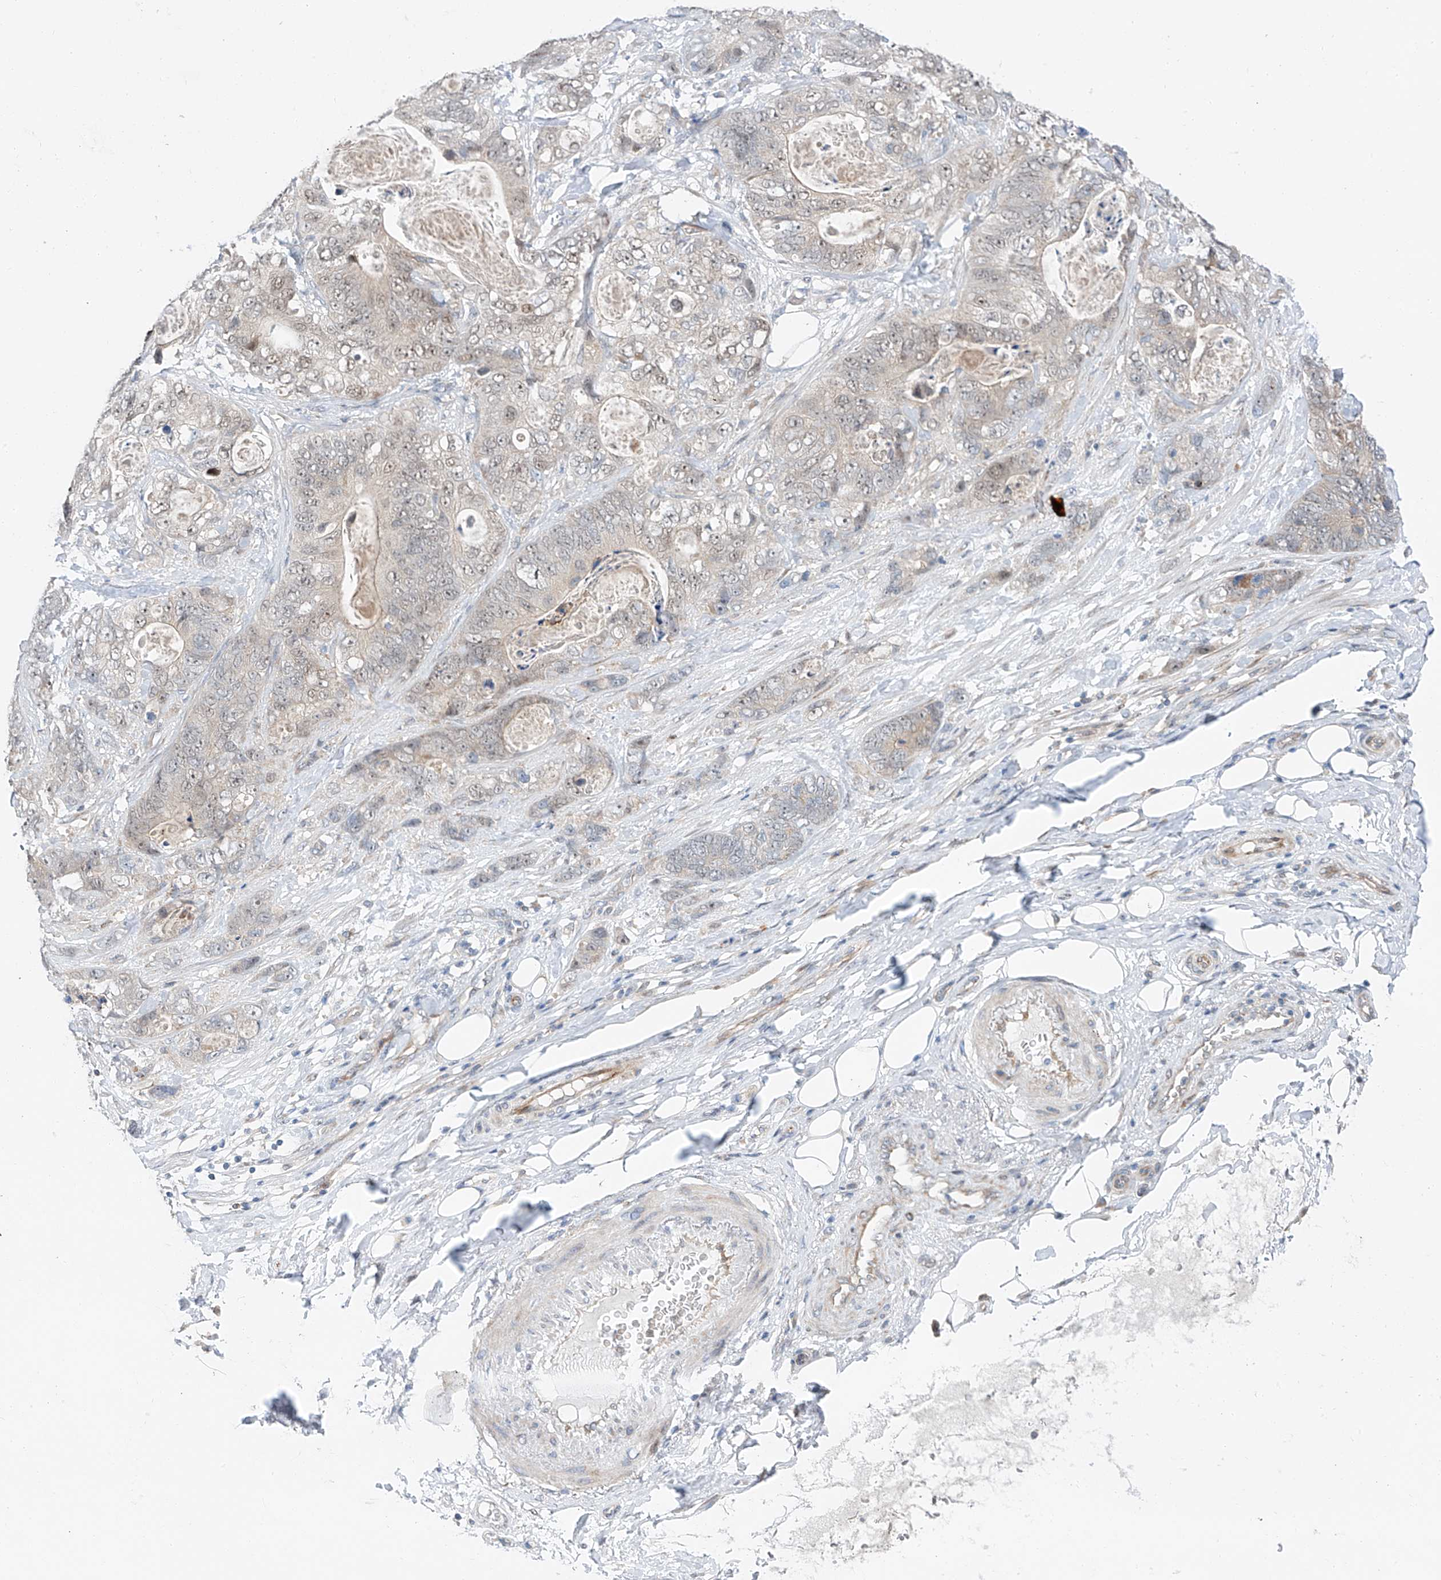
{"staining": {"intensity": "weak", "quantity": "25%-75%", "location": "nuclear"}, "tissue": "stomach cancer", "cell_type": "Tumor cells", "image_type": "cancer", "snomed": [{"axis": "morphology", "description": "Normal tissue, NOS"}, {"axis": "morphology", "description": "Adenocarcinoma, NOS"}, {"axis": "topography", "description": "Stomach"}], "caption": "Stomach cancer was stained to show a protein in brown. There is low levels of weak nuclear positivity in about 25%-75% of tumor cells.", "gene": "CLDND1", "patient": {"sex": "female", "age": 89}}